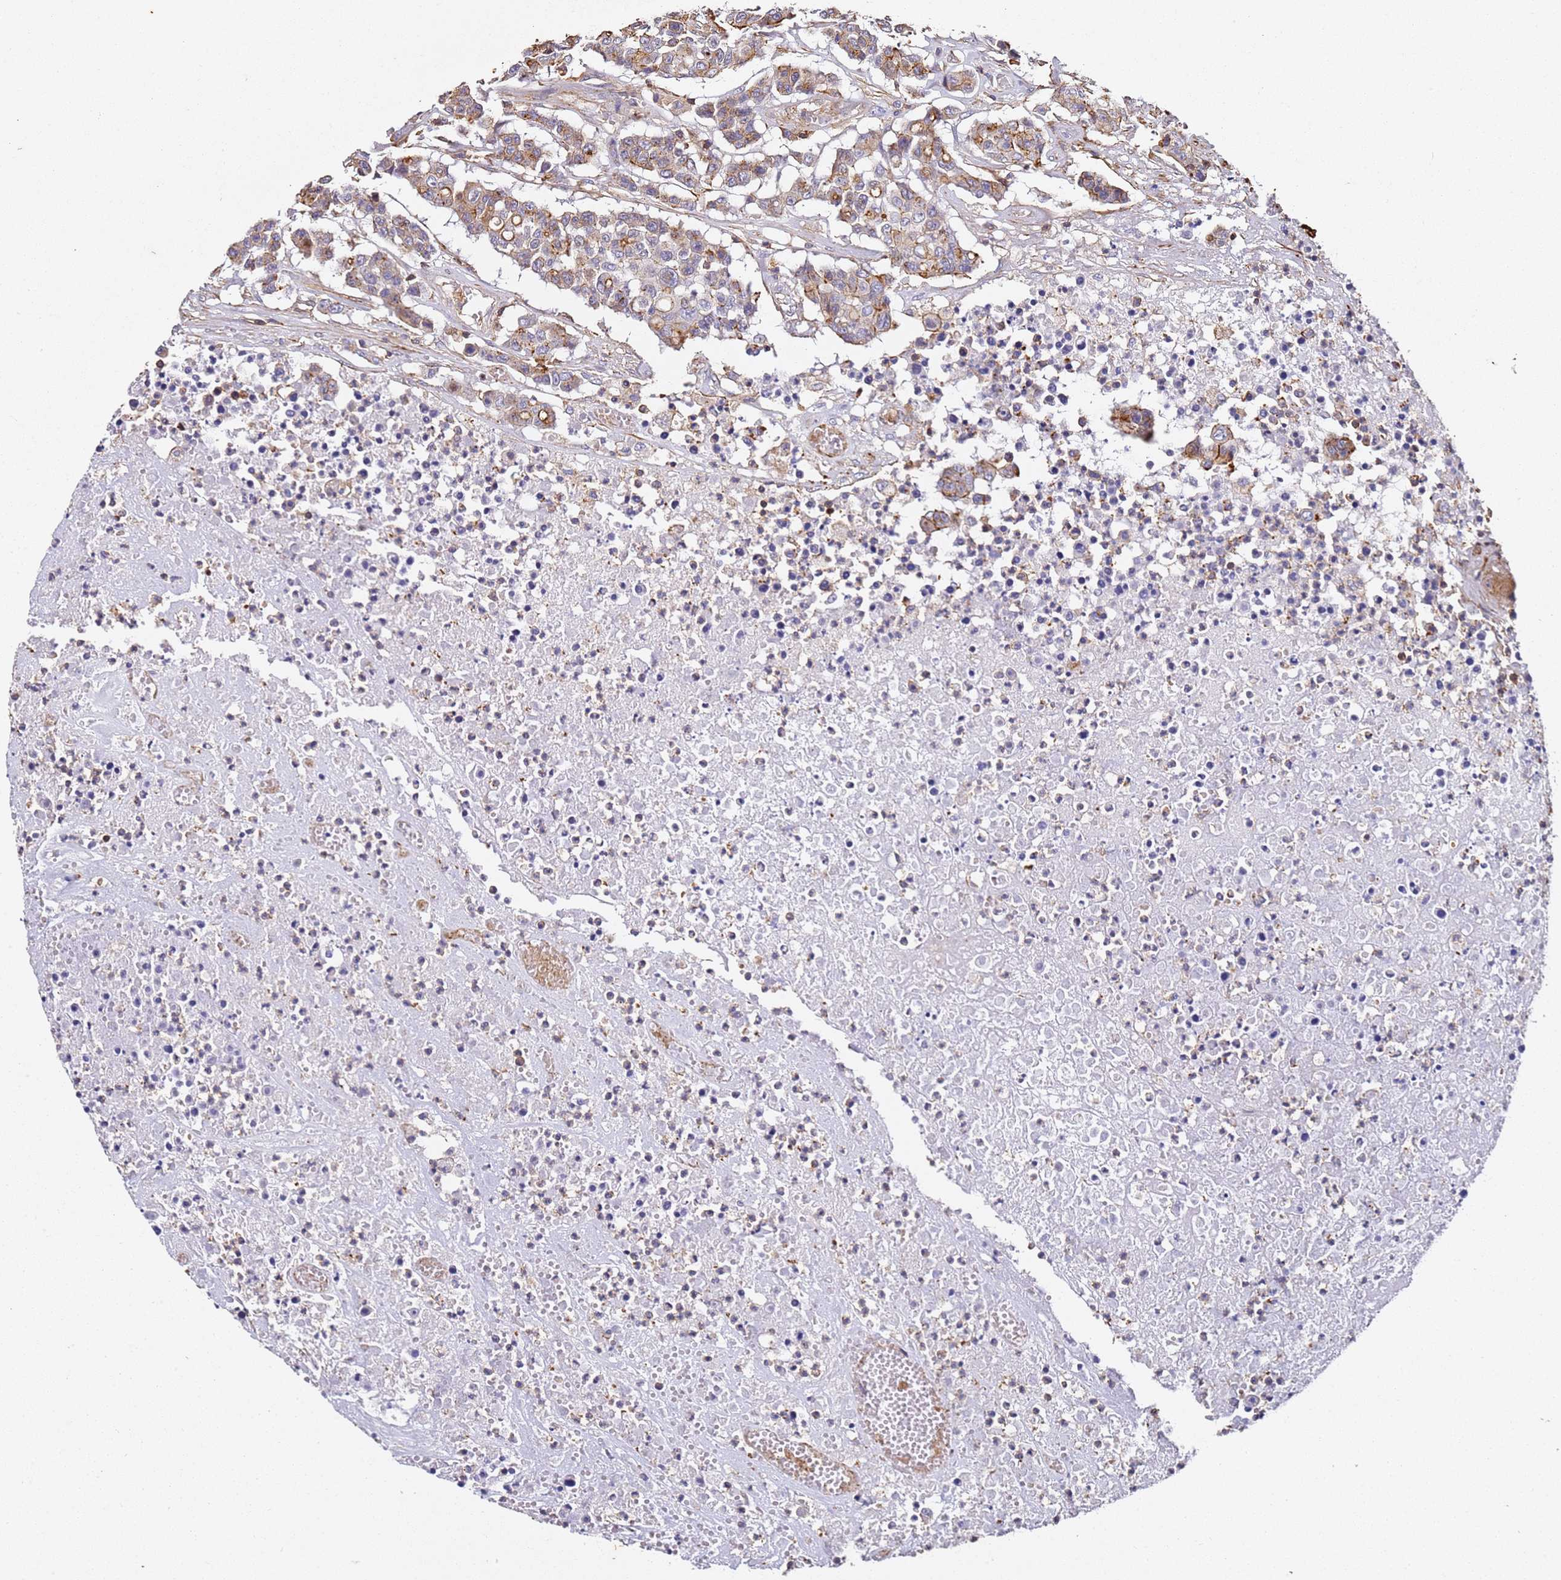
{"staining": {"intensity": "moderate", "quantity": "25%-75%", "location": "cytoplasmic/membranous"}, "tissue": "colorectal cancer", "cell_type": "Tumor cells", "image_type": "cancer", "snomed": [{"axis": "morphology", "description": "Adenocarcinoma, NOS"}, {"axis": "topography", "description": "Colon"}], "caption": "The image shows staining of colorectal cancer, revealing moderate cytoplasmic/membranous protein staining (brown color) within tumor cells.", "gene": "ZNF671", "patient": {"sex": "male", "age": 51}}